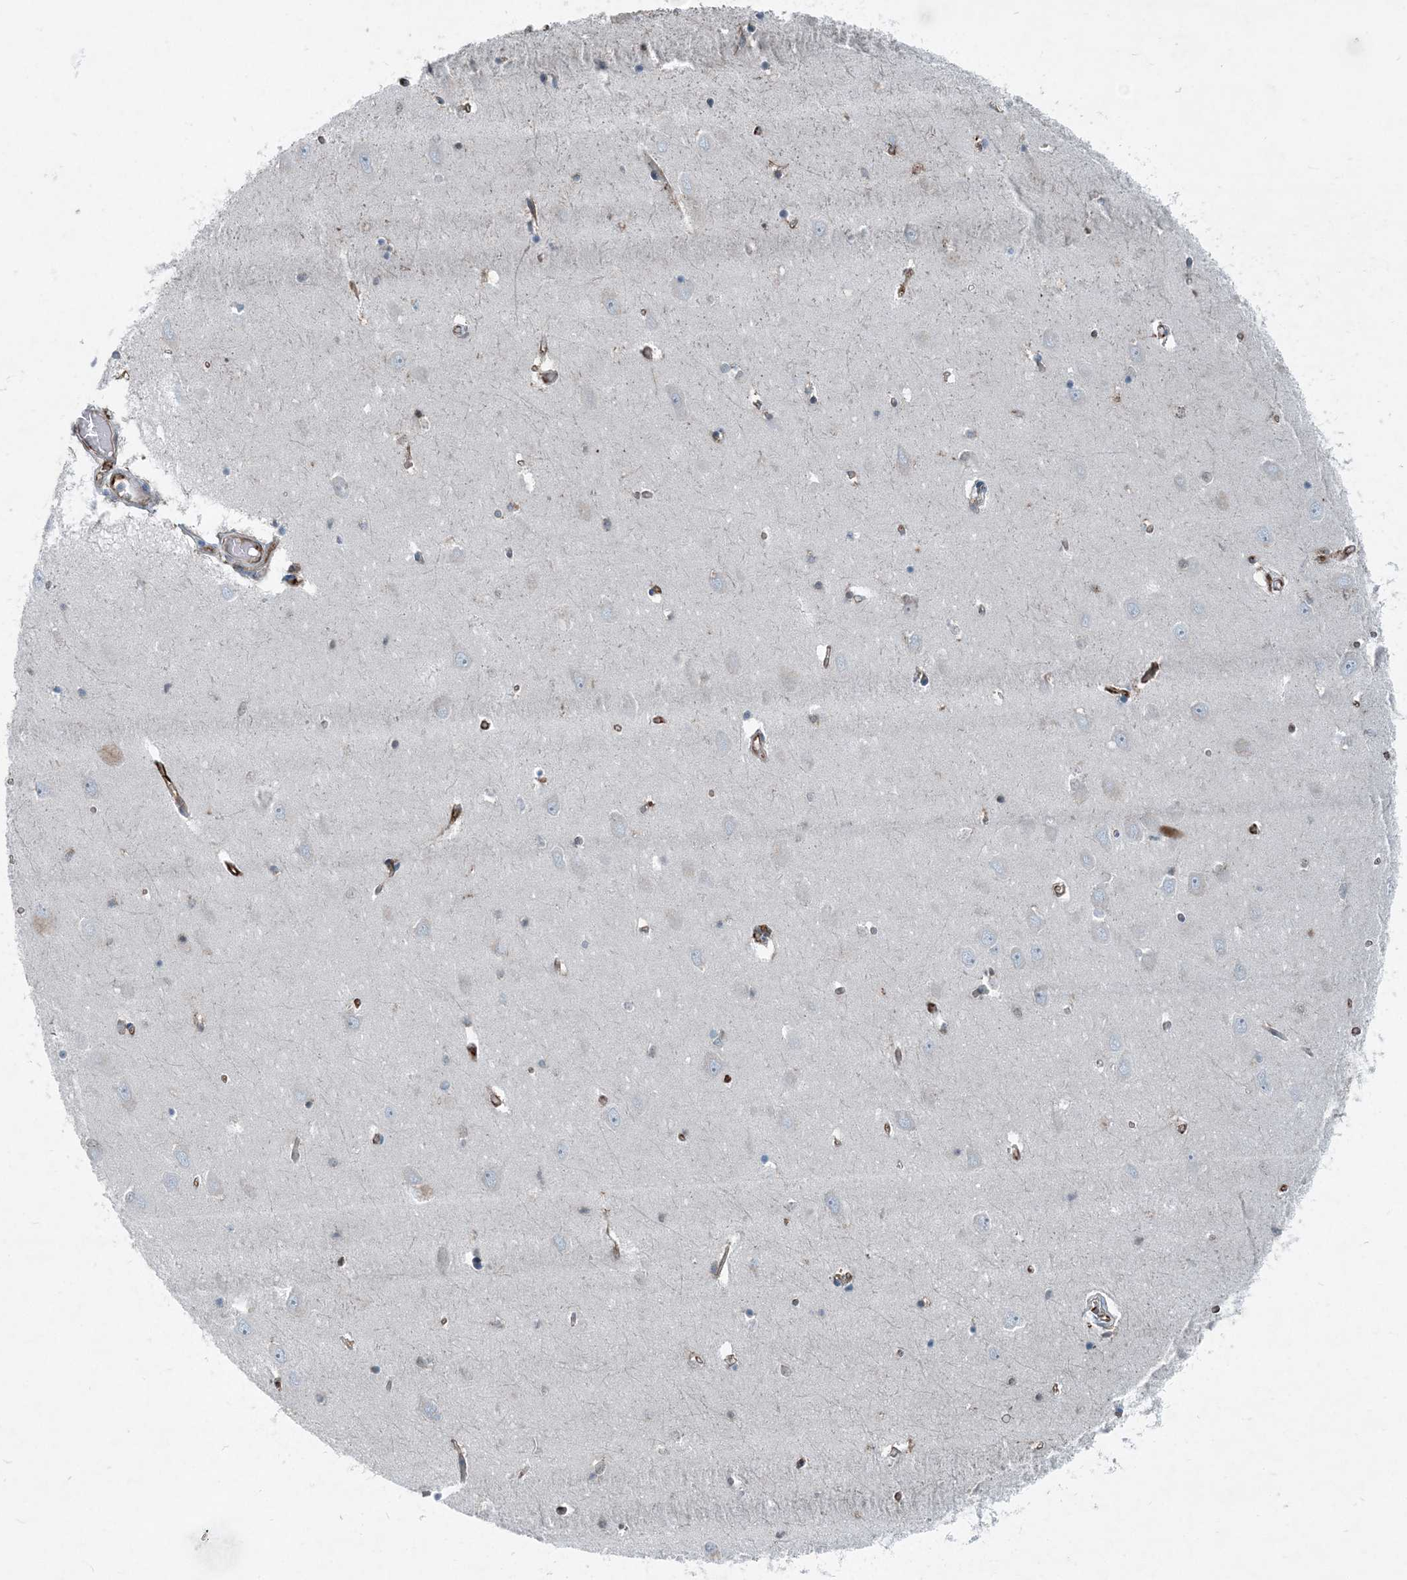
{"staining": {"intensity": "weak", "quantity": "<25%", "location": "cytoplasmic/membranous"}, "tissue": "hippocampus", "cell_type": "Glial cells", "image_type": "normal", "snomed": [{"axis": "morphology", "description": "Normal tissue, NOS"}, {"axis": "topography", "description": "Hippocampus"}], "caption": "The histopathology image shows no staining of glial cells in unremarkable hippocampus.", "gene": "ARMH1", "patient": {"sex": "male", "age": 70}}